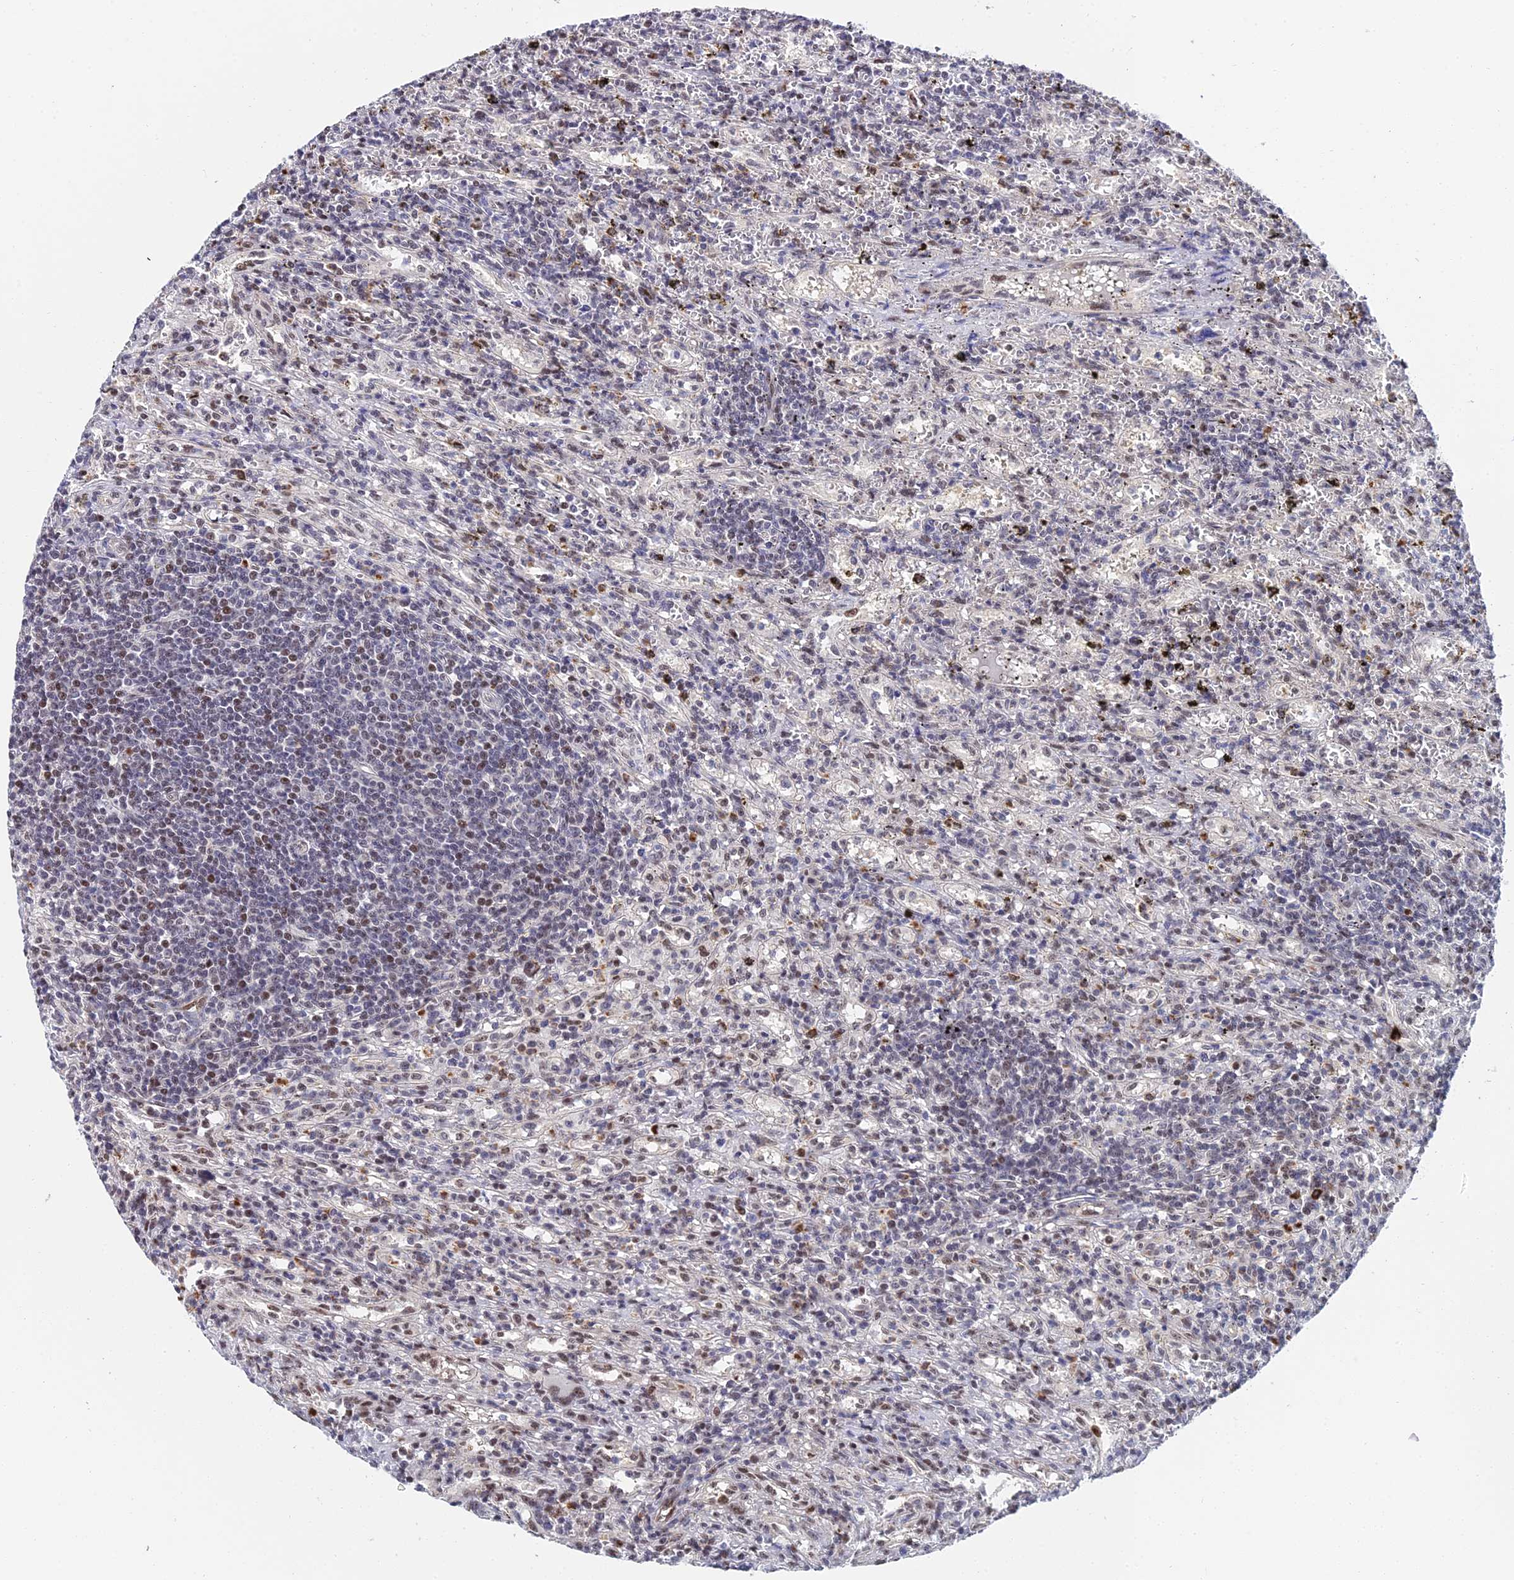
{"staining": {"intensity": "moderate", "quantity": "25%-75%", "location": "nuclear"}, "tissue": "lymphoma", "cell_type": "Tumor cells", "image_type": "cancer", "snomed": [{"axis": "morphology", "description": "Malignant lymphoma, non-Hodgkin's type, Low grade"}, {"axis": "topography", "description": "Spleen"}], "caption": "Immunohistochemistry (DAB (3,3'-diaminobenzidine)) staining of human lymphoma displays moderate nuclear protein expression in about 25%-75% of tumor cells.", "gene": "TIFA", "patient": {"sex": "male", "age": 76}}